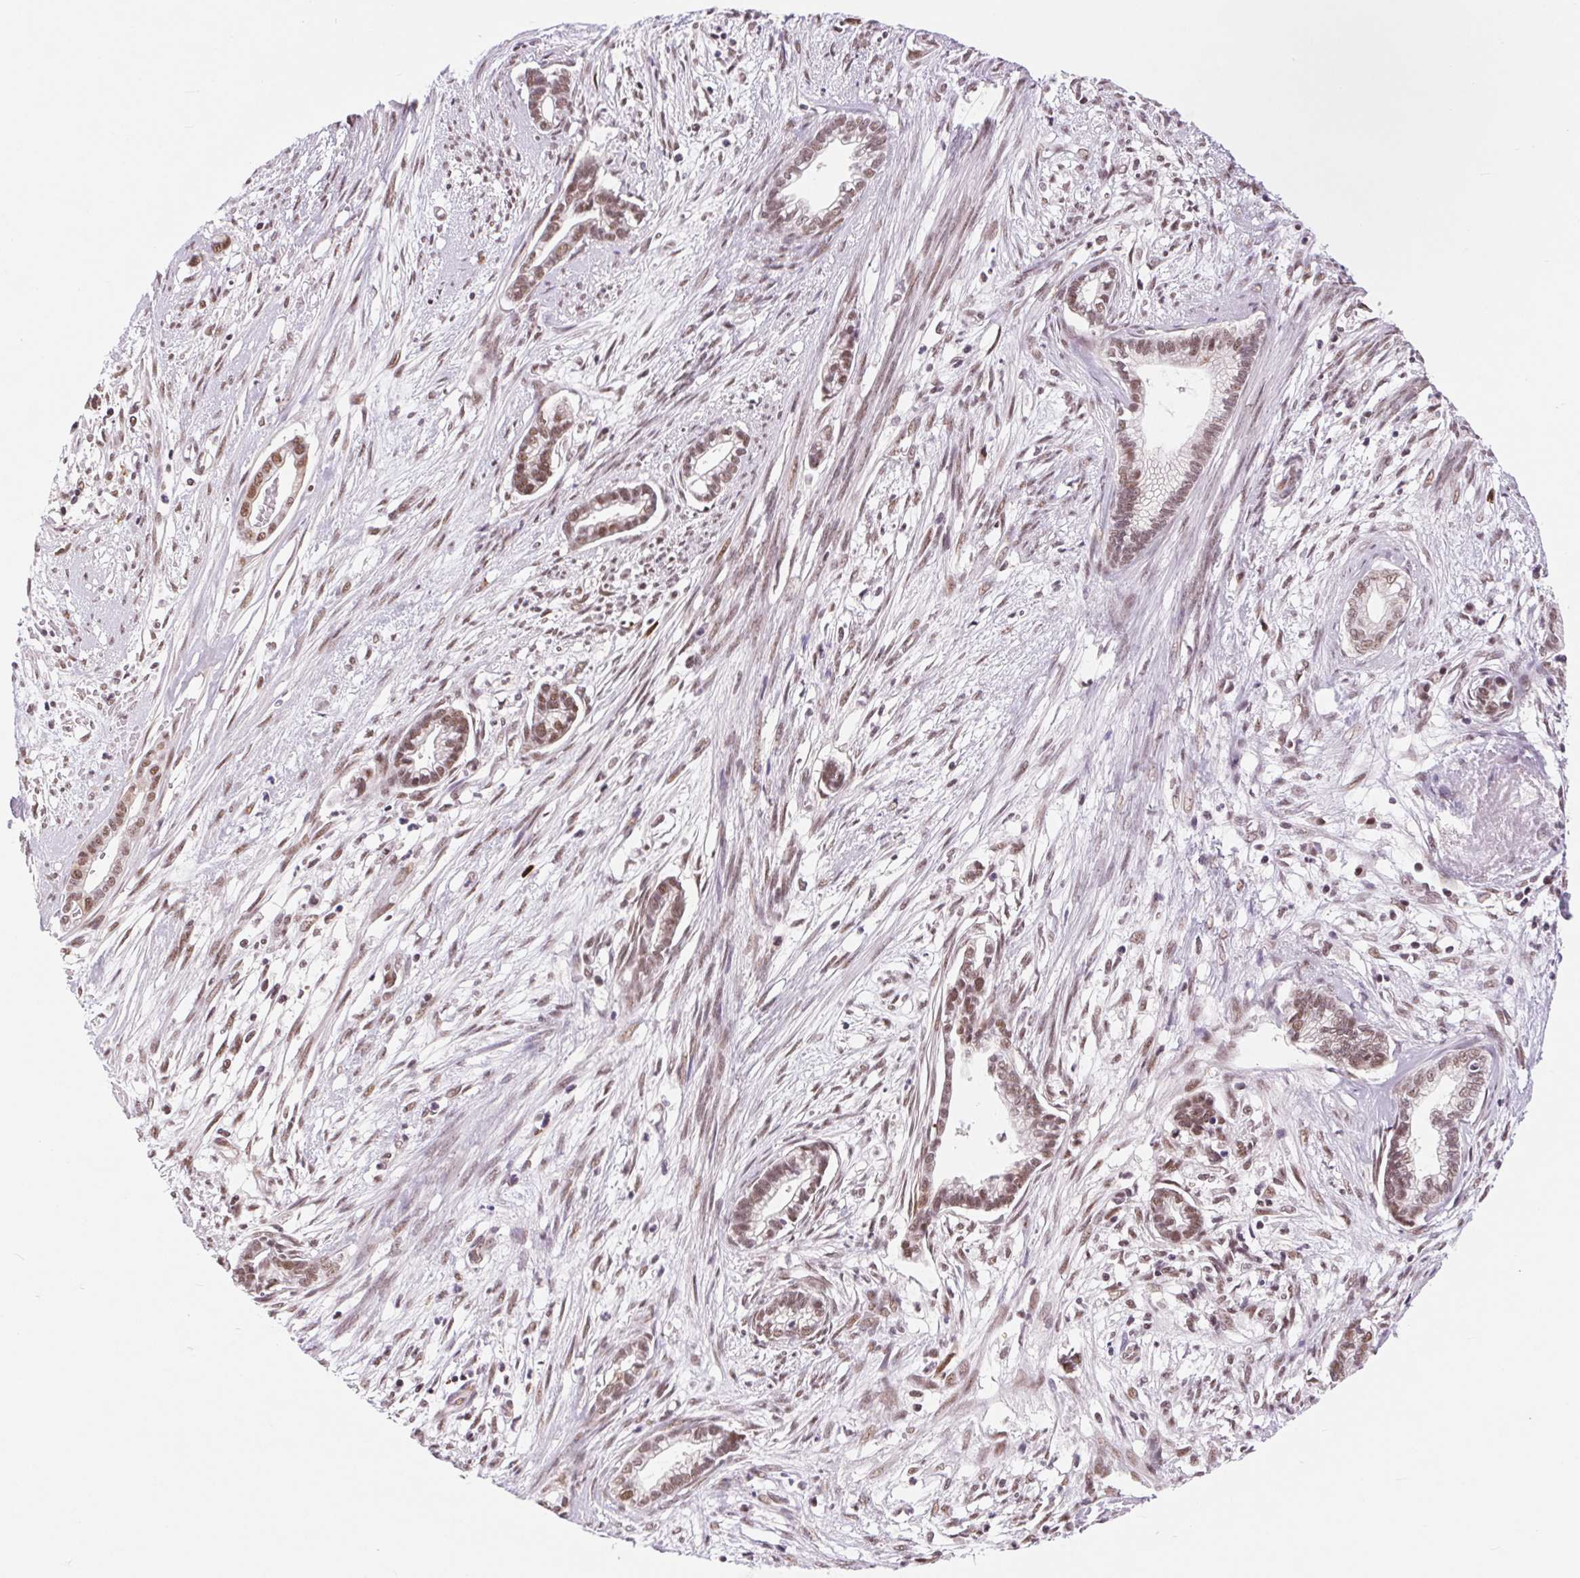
{"staining": {"intensity": "moderate", "quantity": ">75%", "location": "nuclear"}, "tissue": "cervical cancer", "cell_type": "Tumor cells", "image_type": "cancer", "snomed": [{"axis": "morphology", "description": "Adenocarcinoma, NOS"}, {"axis": "topography", "description": "Cervix"}], "caption": "Protein staining reveals moderate nuclear staining in approximately >75% of tumor cells in cervical cancer (adenocarcinoma).", "gene": "CD2BP2", "patient": {"sex": "female", "age": 62}}